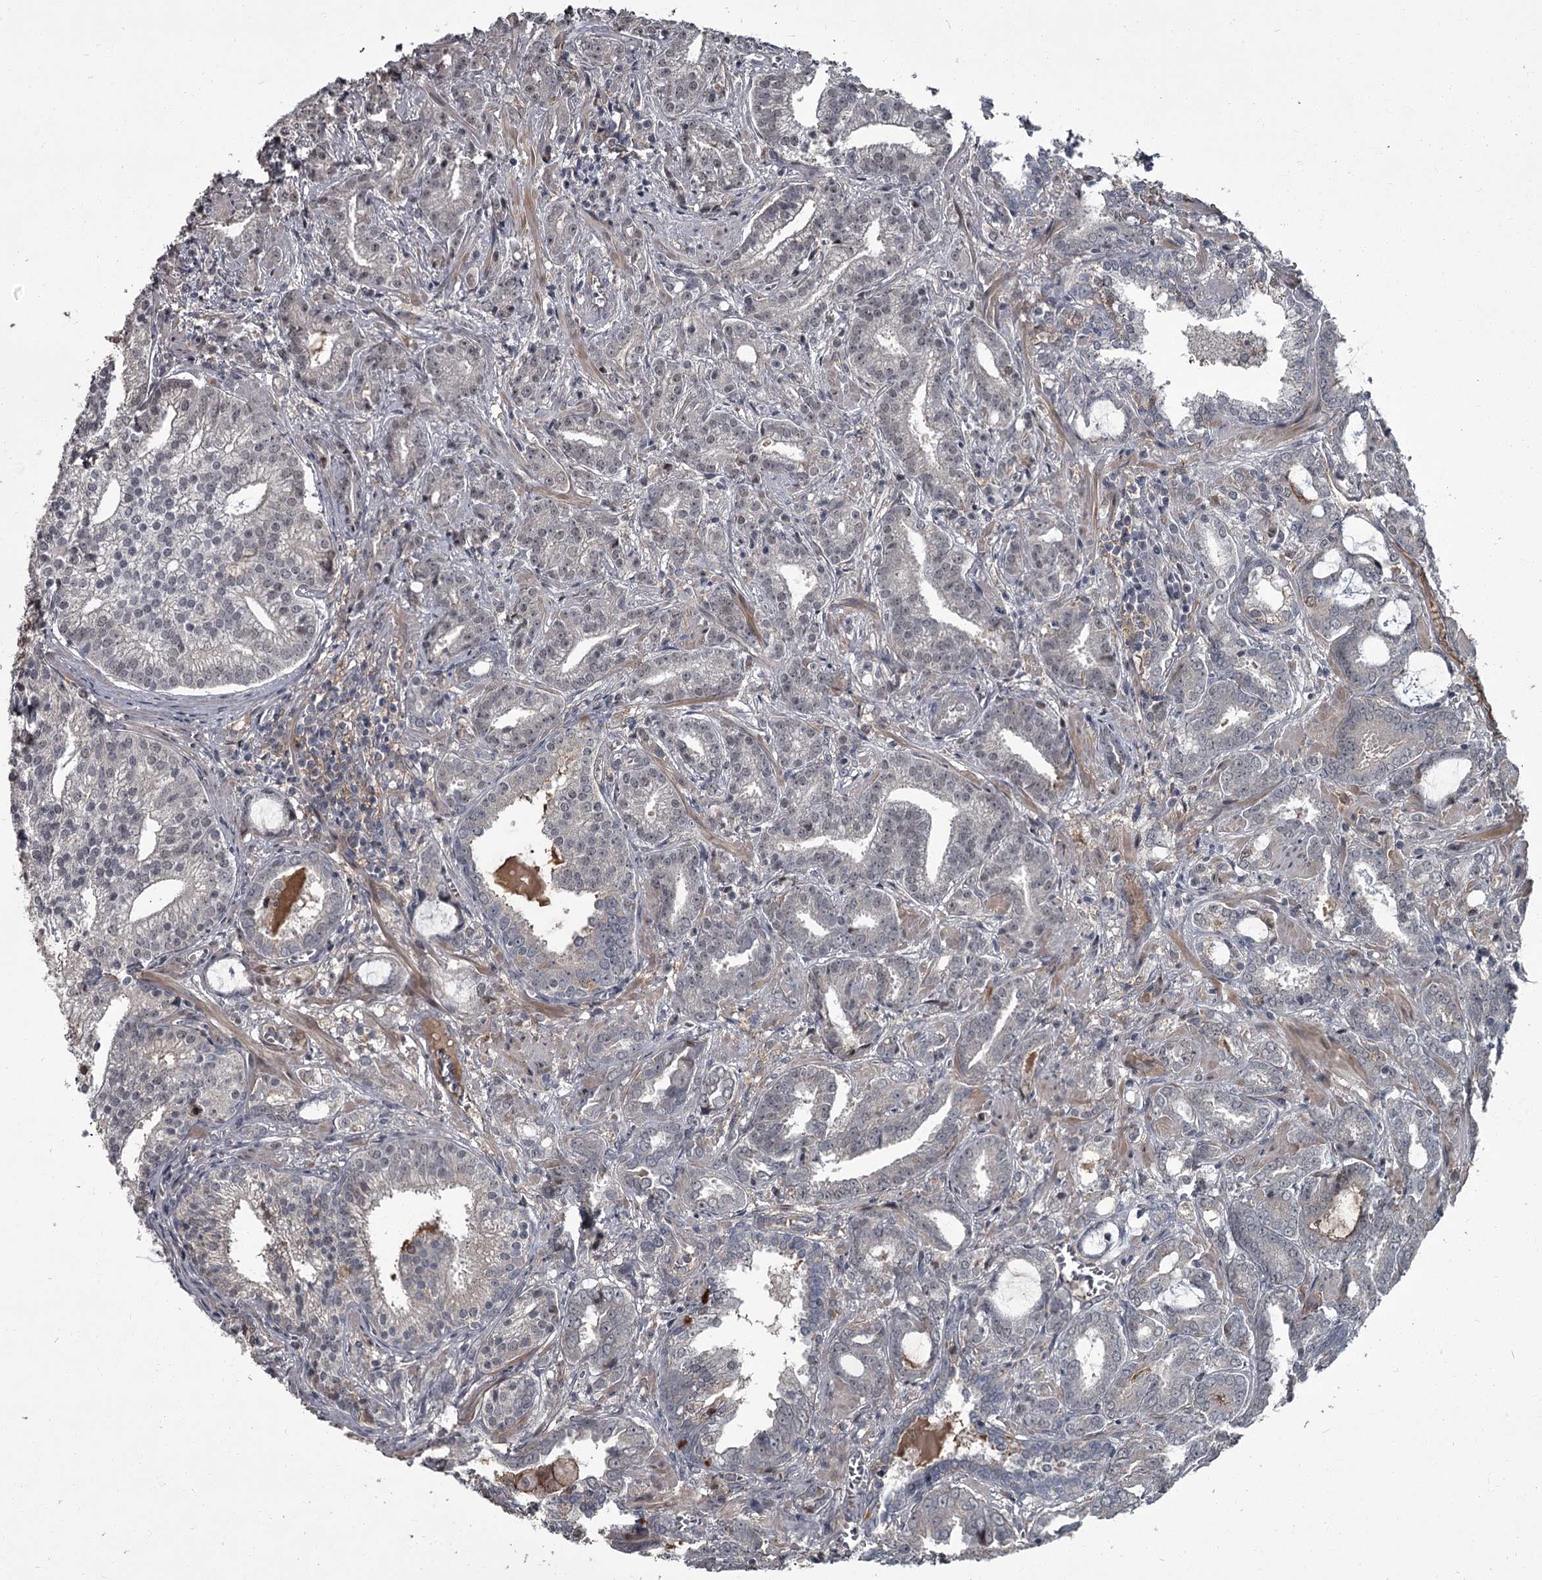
{"staining": {"intensity": "negative", "quantity": "none", "location": "none"}, "tissue": "prostate cancer", "cell_type": "Tumor cells", "image_type": "cancer", "snomed": [{"axis": "morphology", "description": "Adenocarcinoma, High grade"}, {"axis": "topography", "description": "Prostate and seminal vesicle, NOS"}], "caption": "An image of human prostate cancer is negative for staining in tumor cells. (Brightfield microscopy of DAB immunohistochemistry (IHC) at high magnification).", "gene": "FLVCR2", "patient": {"sex": "male", "age": 67}}